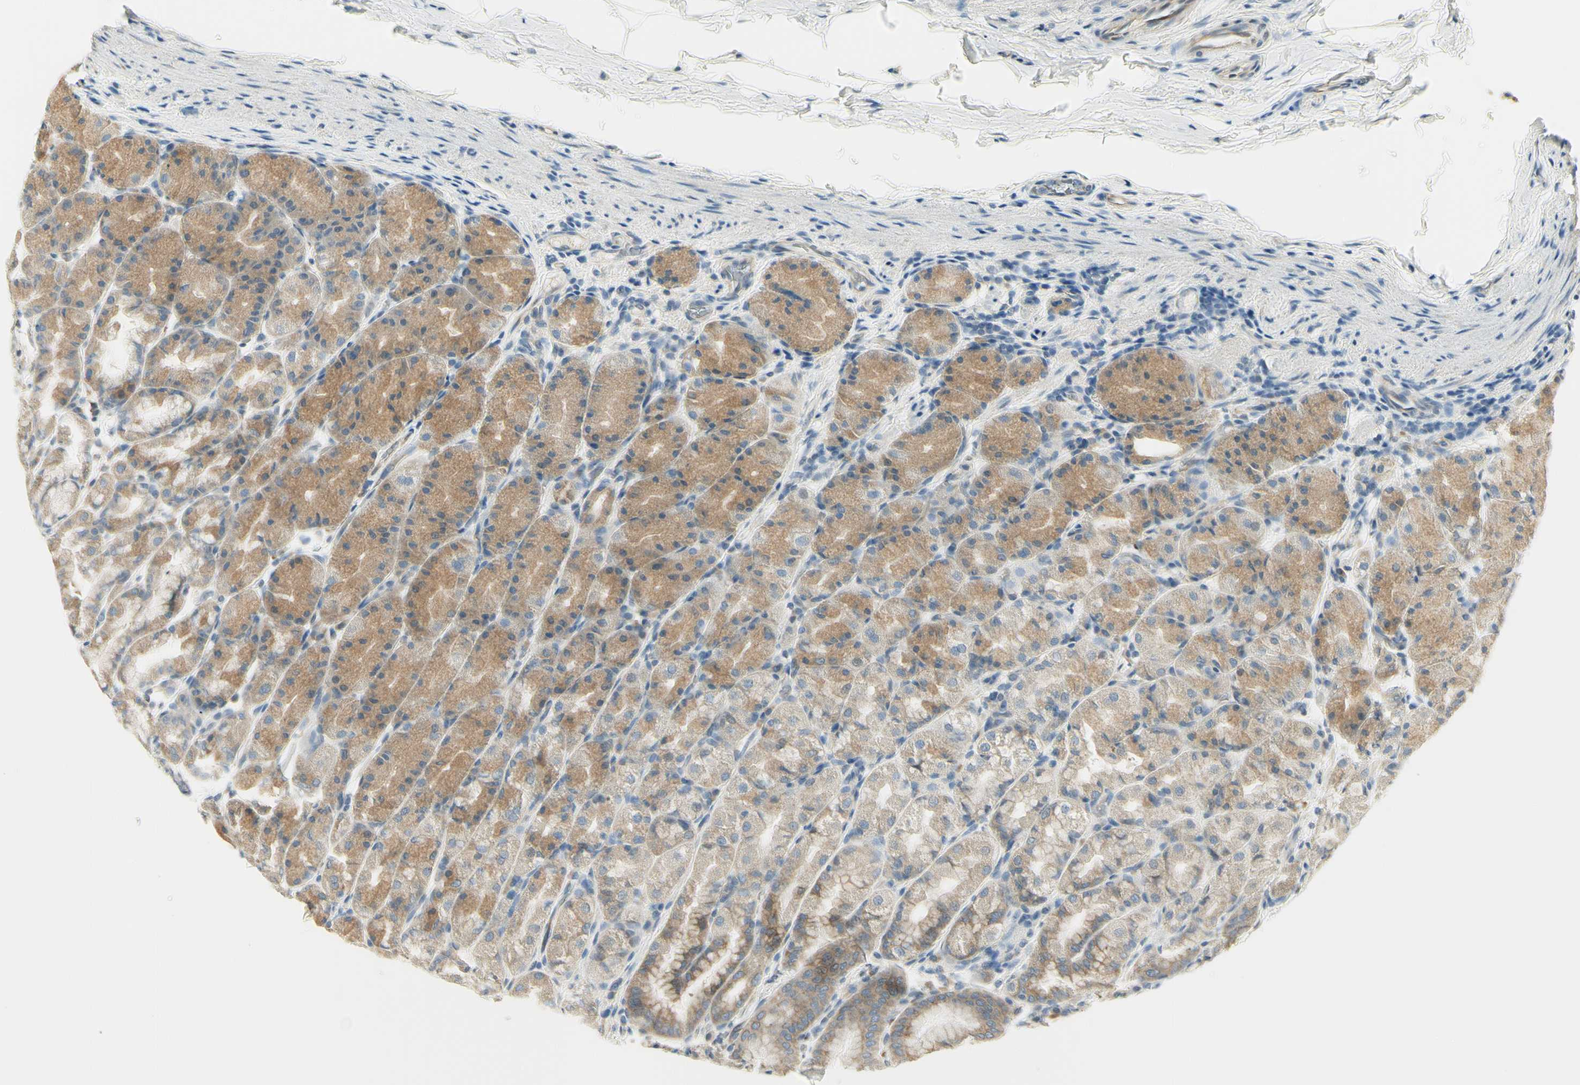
{"staining": {"intensity": "moderate", "quantity": "25%-75%", "location": "cytoplasmic/membranous"}, "tissue": "stomach", "cell_type": "Glandular cells", "image_type": "normal", "snomed": [{"axis": "morphology", "description": "Normal tissue, NOS"}, {"axis": "topography", "description": "Stomach, upper"}], "caption": "The photomicrograph shows staining of benign stomach, revealing moderate cytoplasmic/membranous protein expression (brown color) within glandular cells. (DAB (3,3'-diaminobenzidine) IHC, brown staining for protein, blue staining for nuclei).", "gene": "IGDCC4", "patient": {"sex": "male", "age": 68}}